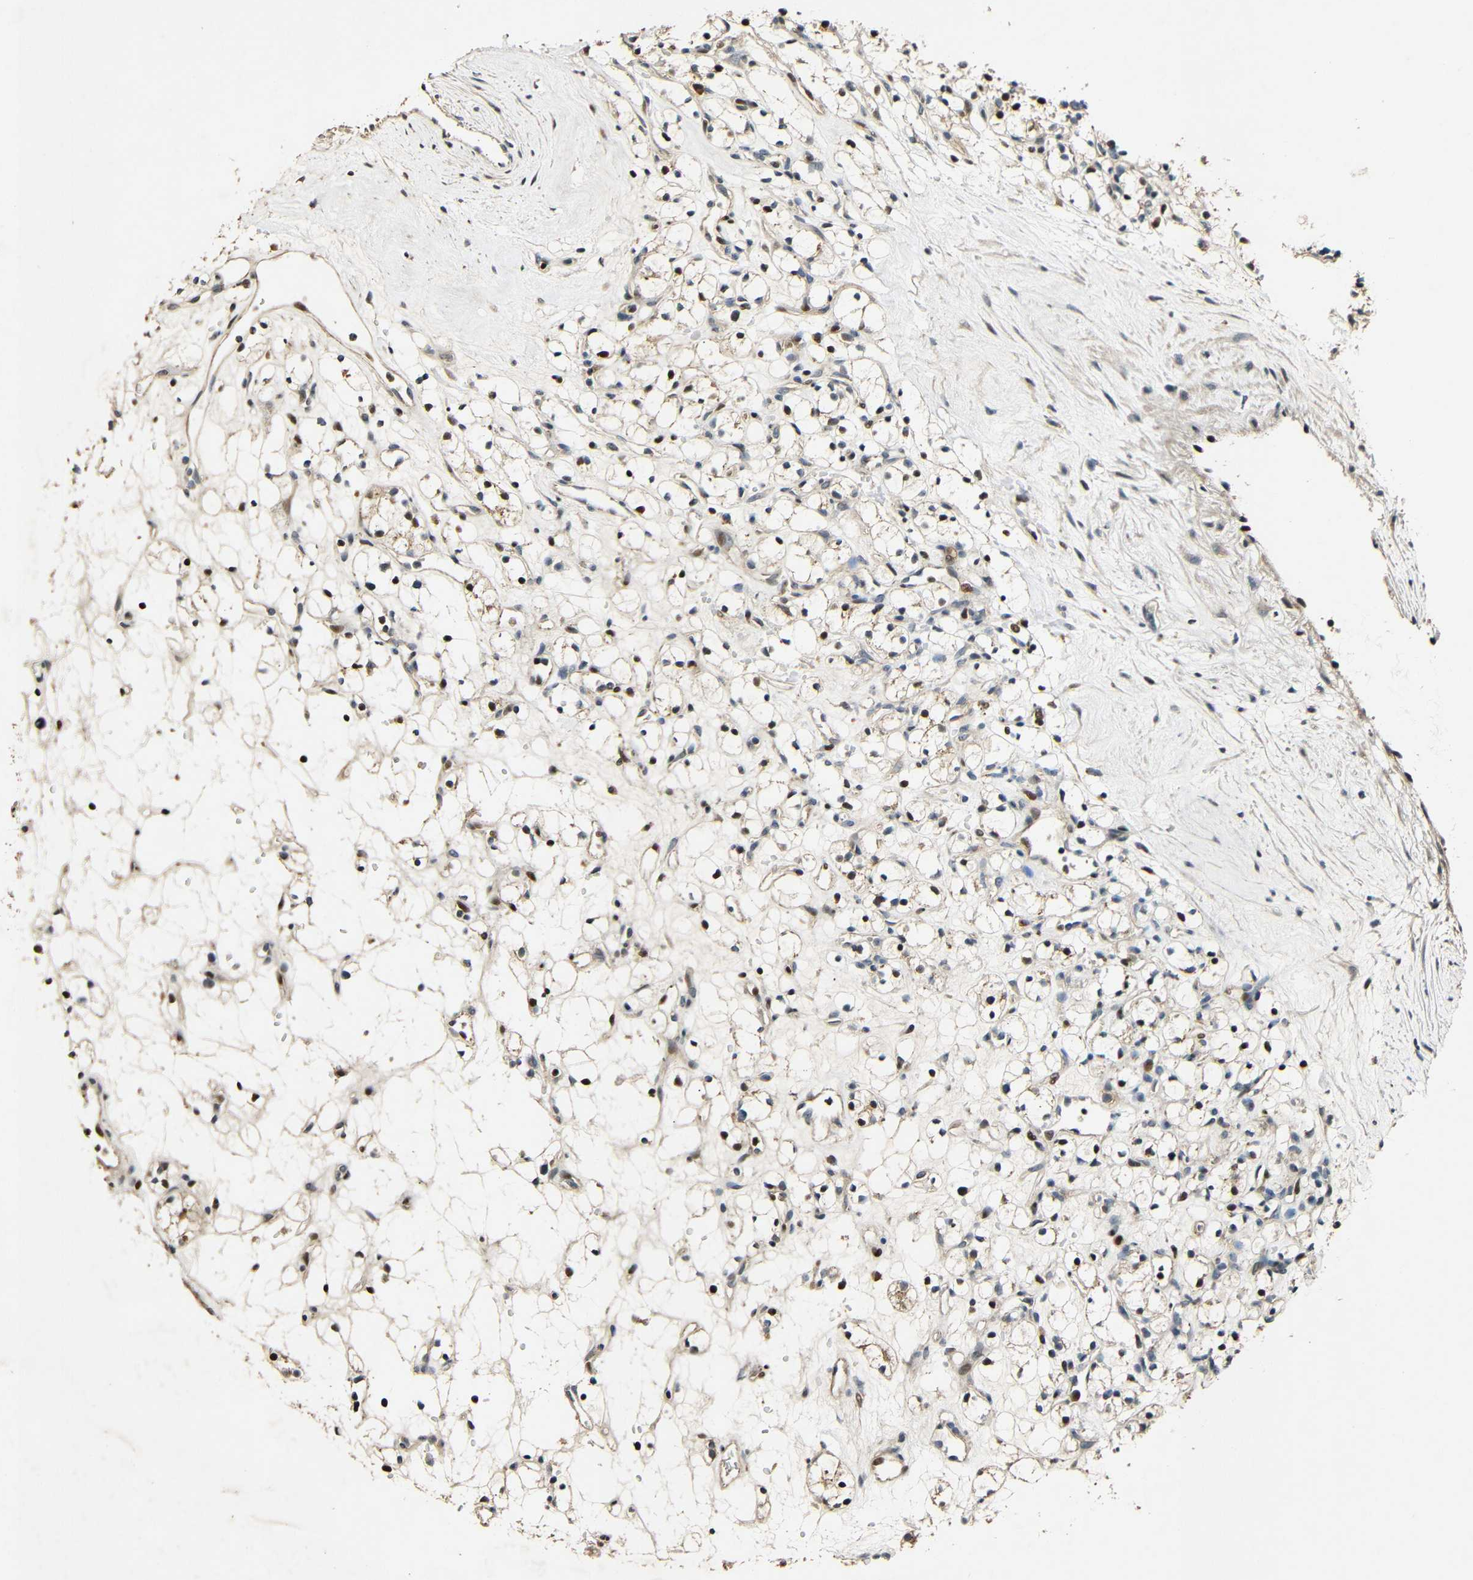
{"staining": {"intensity": "moderate", "quantity": "25%-75%", "location": "nuclear"}, "tissue": "renal cancer", "cell_type": "Tumor cells", "image_type": "cancer", "snomed": [{"axis": "morphology", "description": "Adenocarcinoma, NOS"}, {"axis": "topography", "description": "Kidney"}], "caption": "Protein staining by immunohistochemistry (IHC) reveals moderate nuclear expression in approximately 25%-75% of tumor cells in renal adenocarcinoma. (Brightfield microscopy of DAB IHC at high magnification).", "gene": "KAZALD1", "patient": {"sex": "female", "age": 60}}